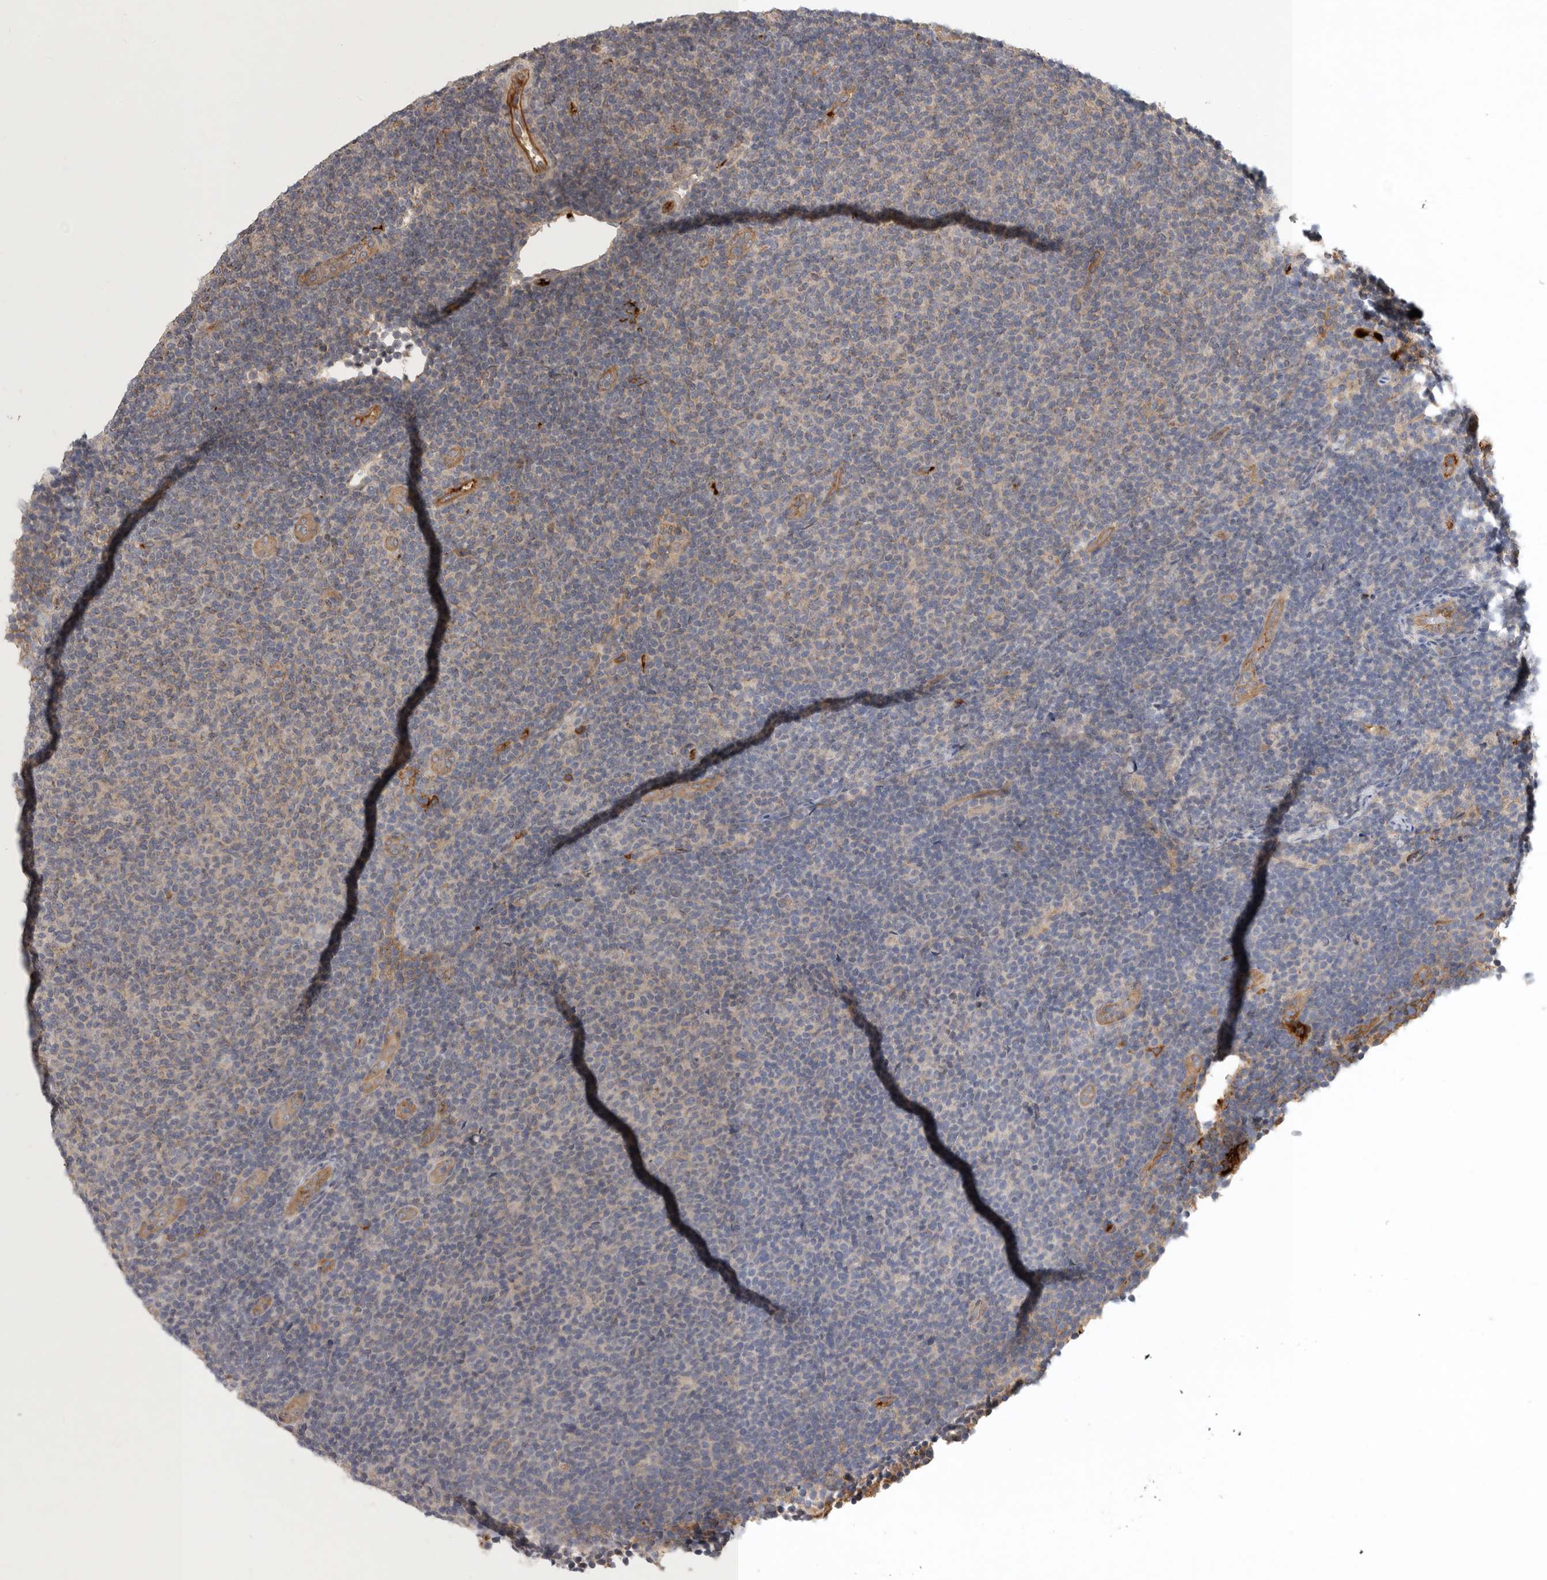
{"staining": {"intensity": "weak", "quantity": "25%-75%", "location": "cytoplasmic/membranous"}, "tissue": "lymphoma", "cell_type": "Tumor cells", "image_type": "cancer", "snomed": [{"axis": "morphology", "description": "Malignant lymphoma, non-Hodgkin's type, Low grade"}, {"axis": "topography", "description": "Lymph node"}], "caption": "Approximately 25%-75% of tumor cells in low-grade malignant lymphoma, non-Hodgkin's type reveal weak cytoplasmic/membranous protein positivity as visualized by brown immunohistochemical staining.", "gene": "MLPH", "patient": {"sex": "male", "age": 66}}